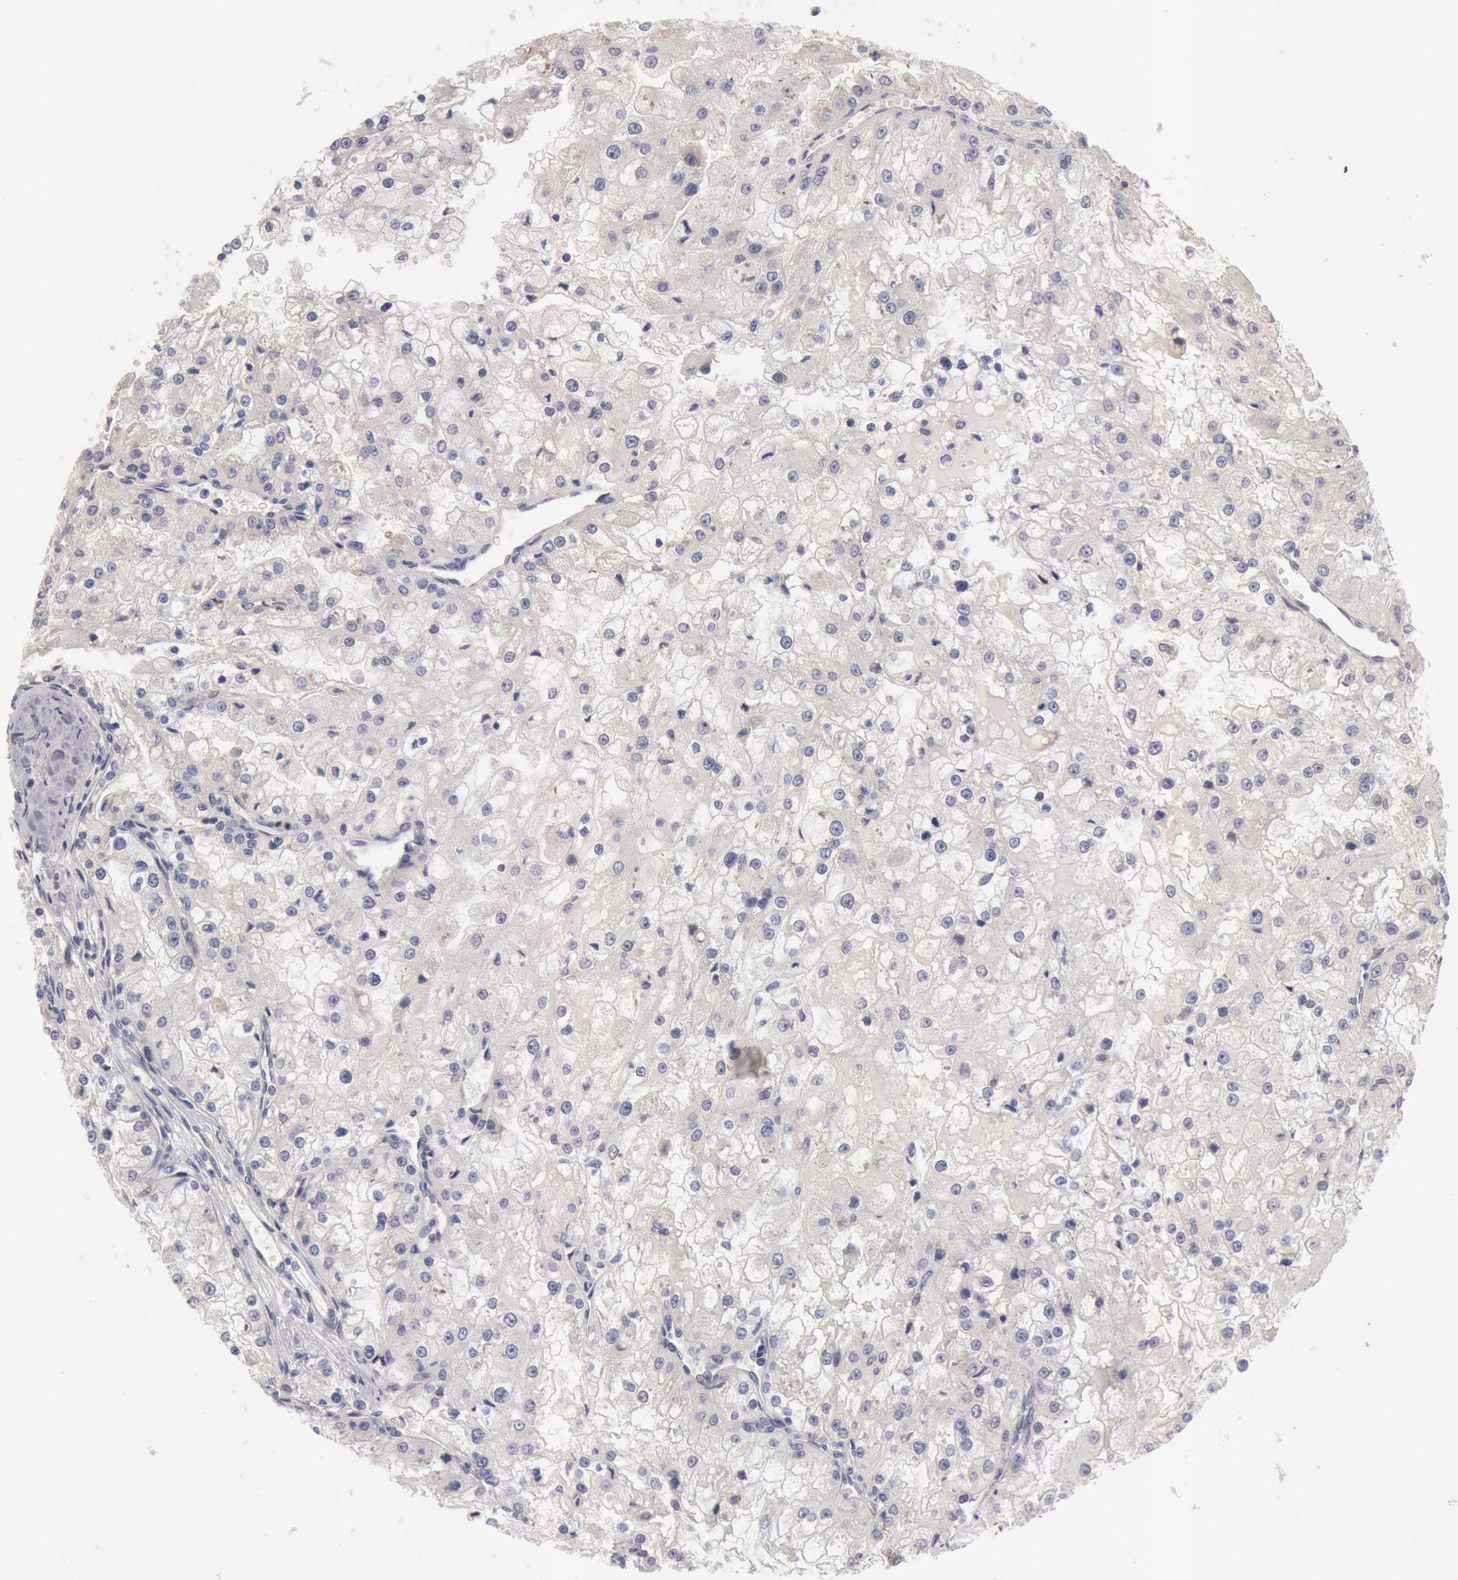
{"staining": {"intensity": "negative", "quantity": "none", "location": "none"}, "tissue": "renal cancer", "cell_type": "Tumor cells", "image_type": "cancer", "snomed": [{"axis": "morphology", "description": "Adenocarcinoma, NOS"}, {"axis": "topography", "description": "Kidney"}], "caption": "A photomicrograph of renal cancer stained for a protein shows no brown staining in tumor cells.", "gene": "DNAJA1", "patient": {"sex": "female", "age": 74}}